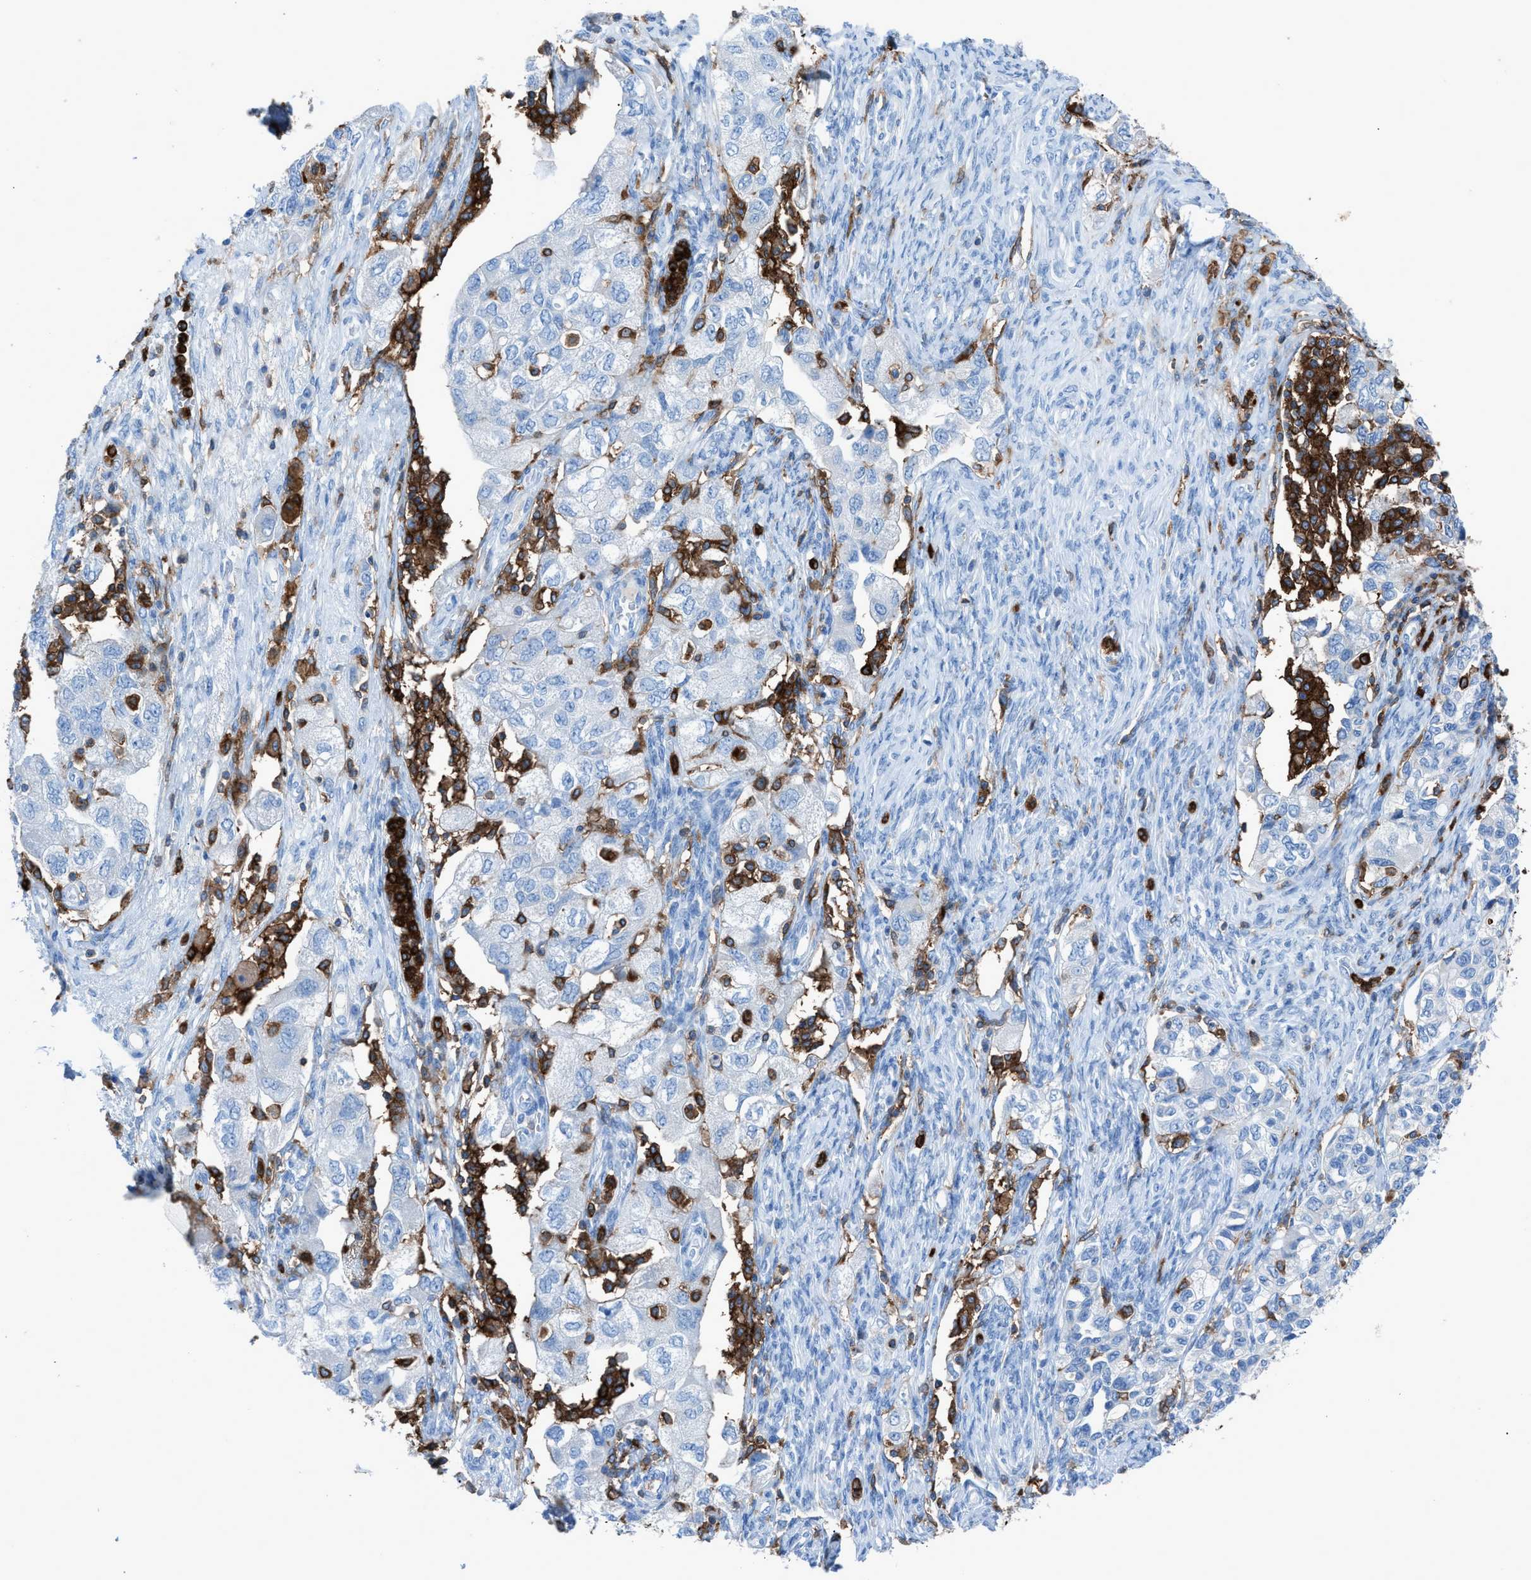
{"staining": {"intensity": "negative", "quantity": "none", "location": "none"}, "tissue": "ovarian cancer", "cell_type": "Tumor cells", "image_type": "cancer", "snomed": [{"axis": "morphology", "description": "Carcinoma, NOS"}, {"axis": "morphology", "description": "Cystadenocarcinoma, serous, NOS"}, {"axis": "topography", "description": "Ovary"}], "caption": "Tumor cells are negative for brown protein staining in serous cystadenocarcinoma (ovarian). (Brightfield microscopy of DAB IHC at high magnification).", "gene": "ITGB2", "patient": {"sex": "female", "age": 69}}